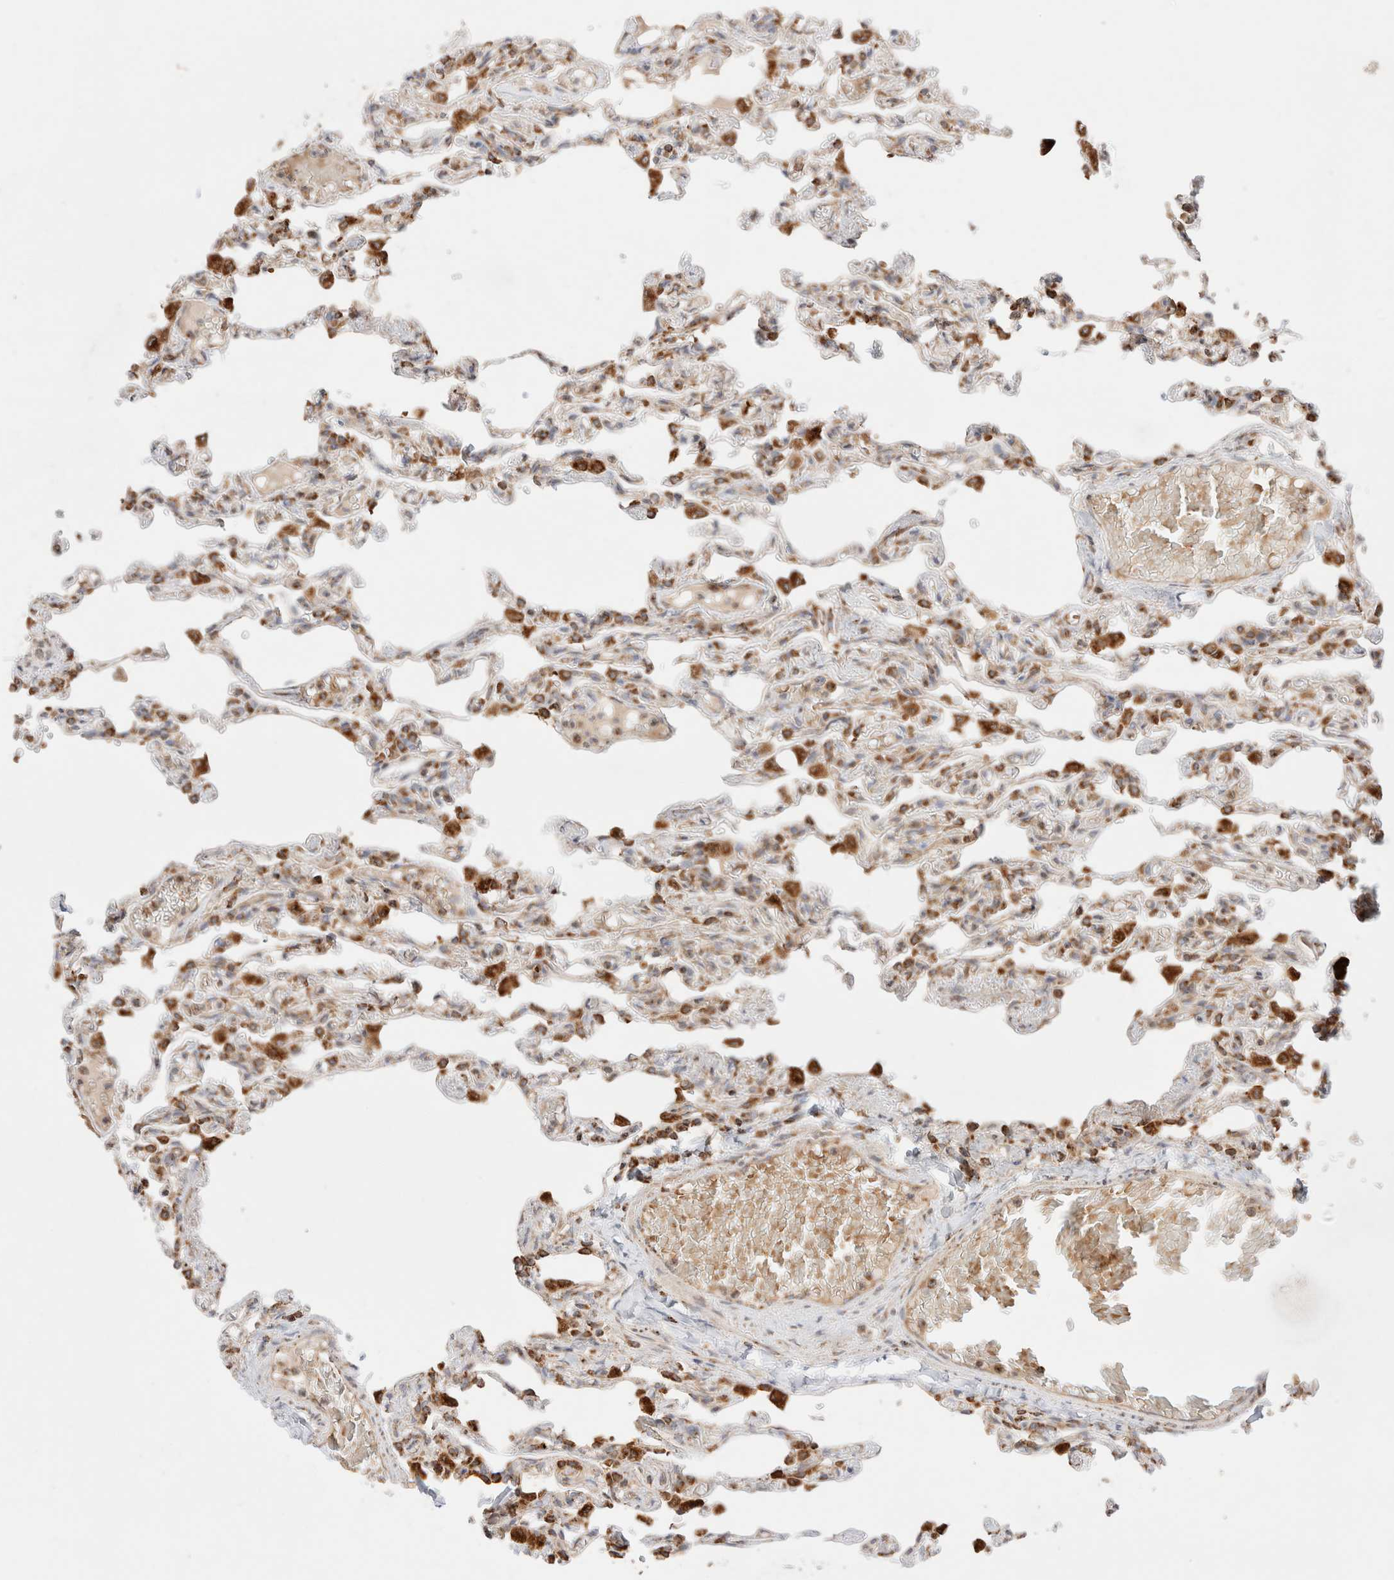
{"staining": {"intensity": "moderate", "quantity": "25%-75%", "location": "cytoplasmic/membranous"}, "tissue": "lung", "cell_type": "Alveolar cells", "image_type": "normal", "snomed": [{"axis": "morphology", "description": "Normal tissue, NOS"}, {"axis": "topography", "description": "Lung"}], "caption": "The image reveals immunohistochemical staining of normal lung. There is moderate cytoplasmic/membranous staining is appreciated in about 25%-75% of alveolar cells.", "gene": "TMPPE", "patient": {"sex": "male", "age": 21}}